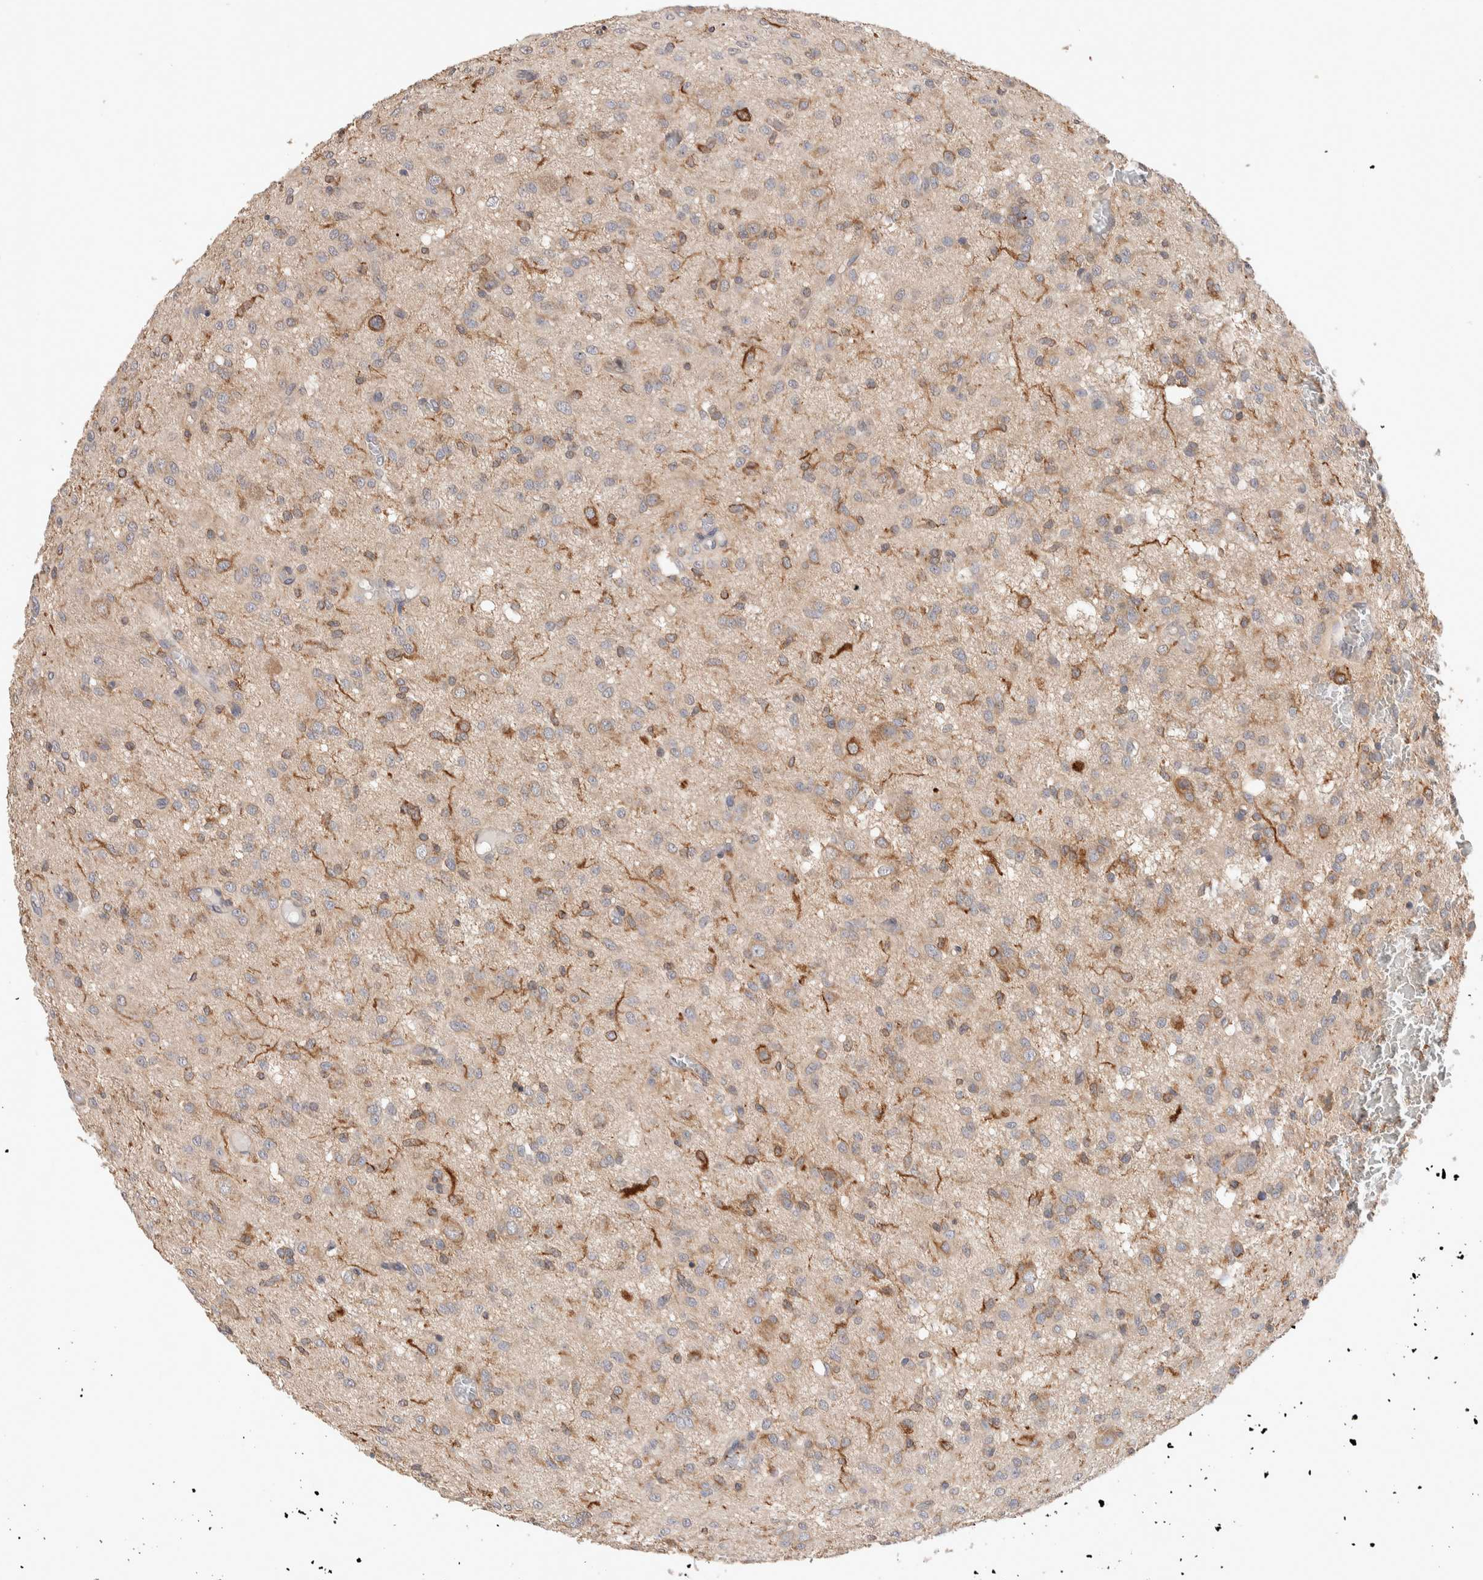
{"staining": {"intensity": "moderate", "quantity": "<25%", "location": "cytoplasmic/membranous"}, "tissue": "glioma", "cell_type": "Tumor cells", "image_type": "cancer", "snomed": [{"axis": "morphology", "description": "Glioma, malignant, High grade"}, {"axis": "topography", "description": "Brain"}], "caption": "Immunohistochemistry (IHC) image of human malignant high-grade glioma stained for a protein (brown), which demonstrates low levels of moderate cytoplasmic/membranous expression in approximately <25% of tumor cells.", "gene": "DEPTOR", "patient": {"sex": "female", "age": 59}}